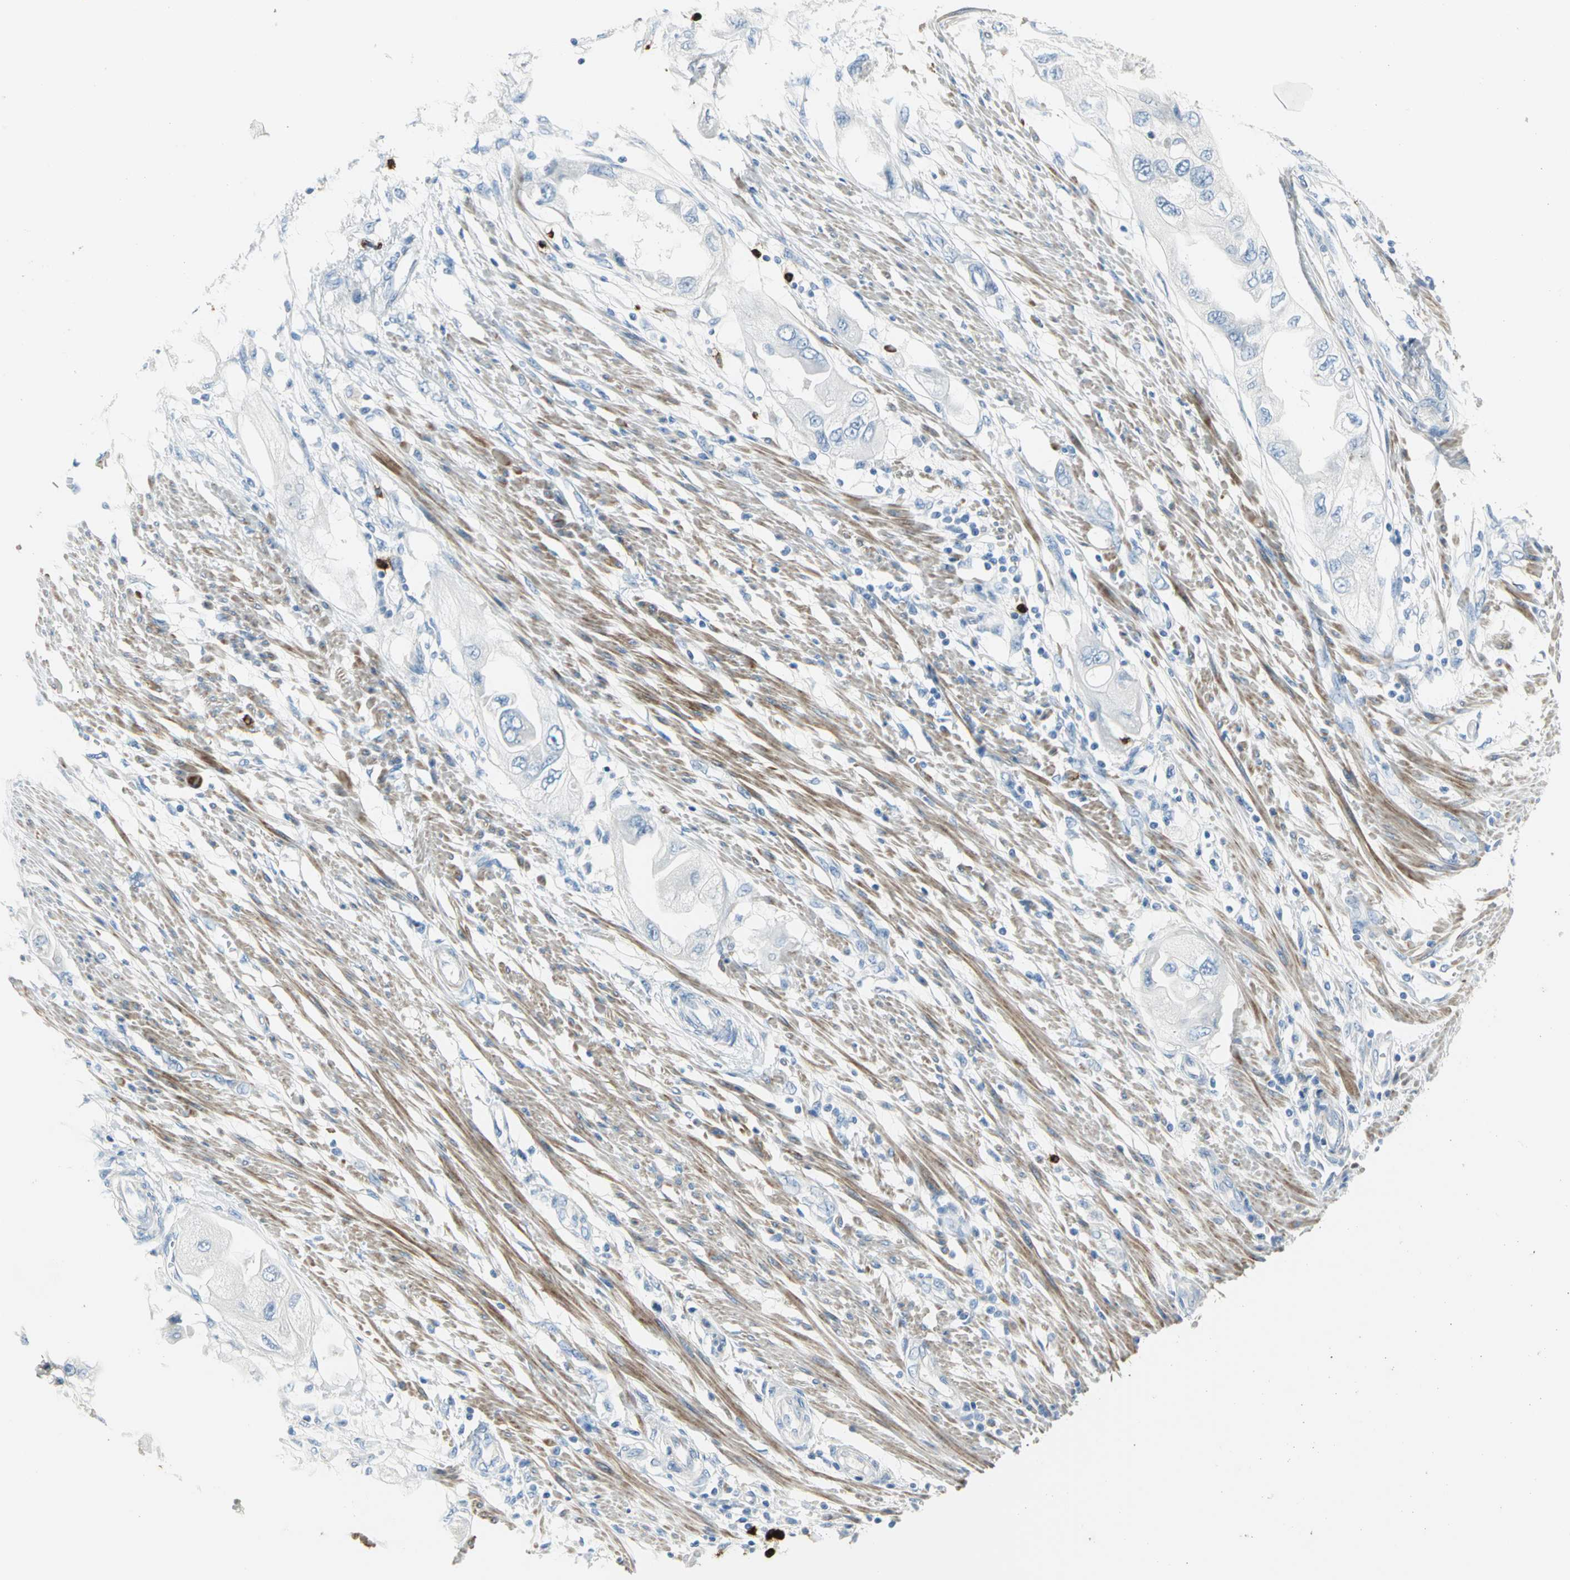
{"staining": {"intensity": "negative", "quantity": "none", "location": "none"}, "tissue": "endometrial cancer", "cell_type": "Tumor cells", "image_type": "cancer", "snomed": [{"axis": "morphology", "description": "Adenocarcinoma, NOS"}, {"axis": "topography", "description": "Endometrium"}], "caption": "The micrograph shows no staining of tumor cells in endometrial cancer. The staining is performed using DAB brown chromogen with nuclei counter-stained in using hematoxylin.", "gene": "ALOX15", "patient": {"sex": "female", "age": 67}}